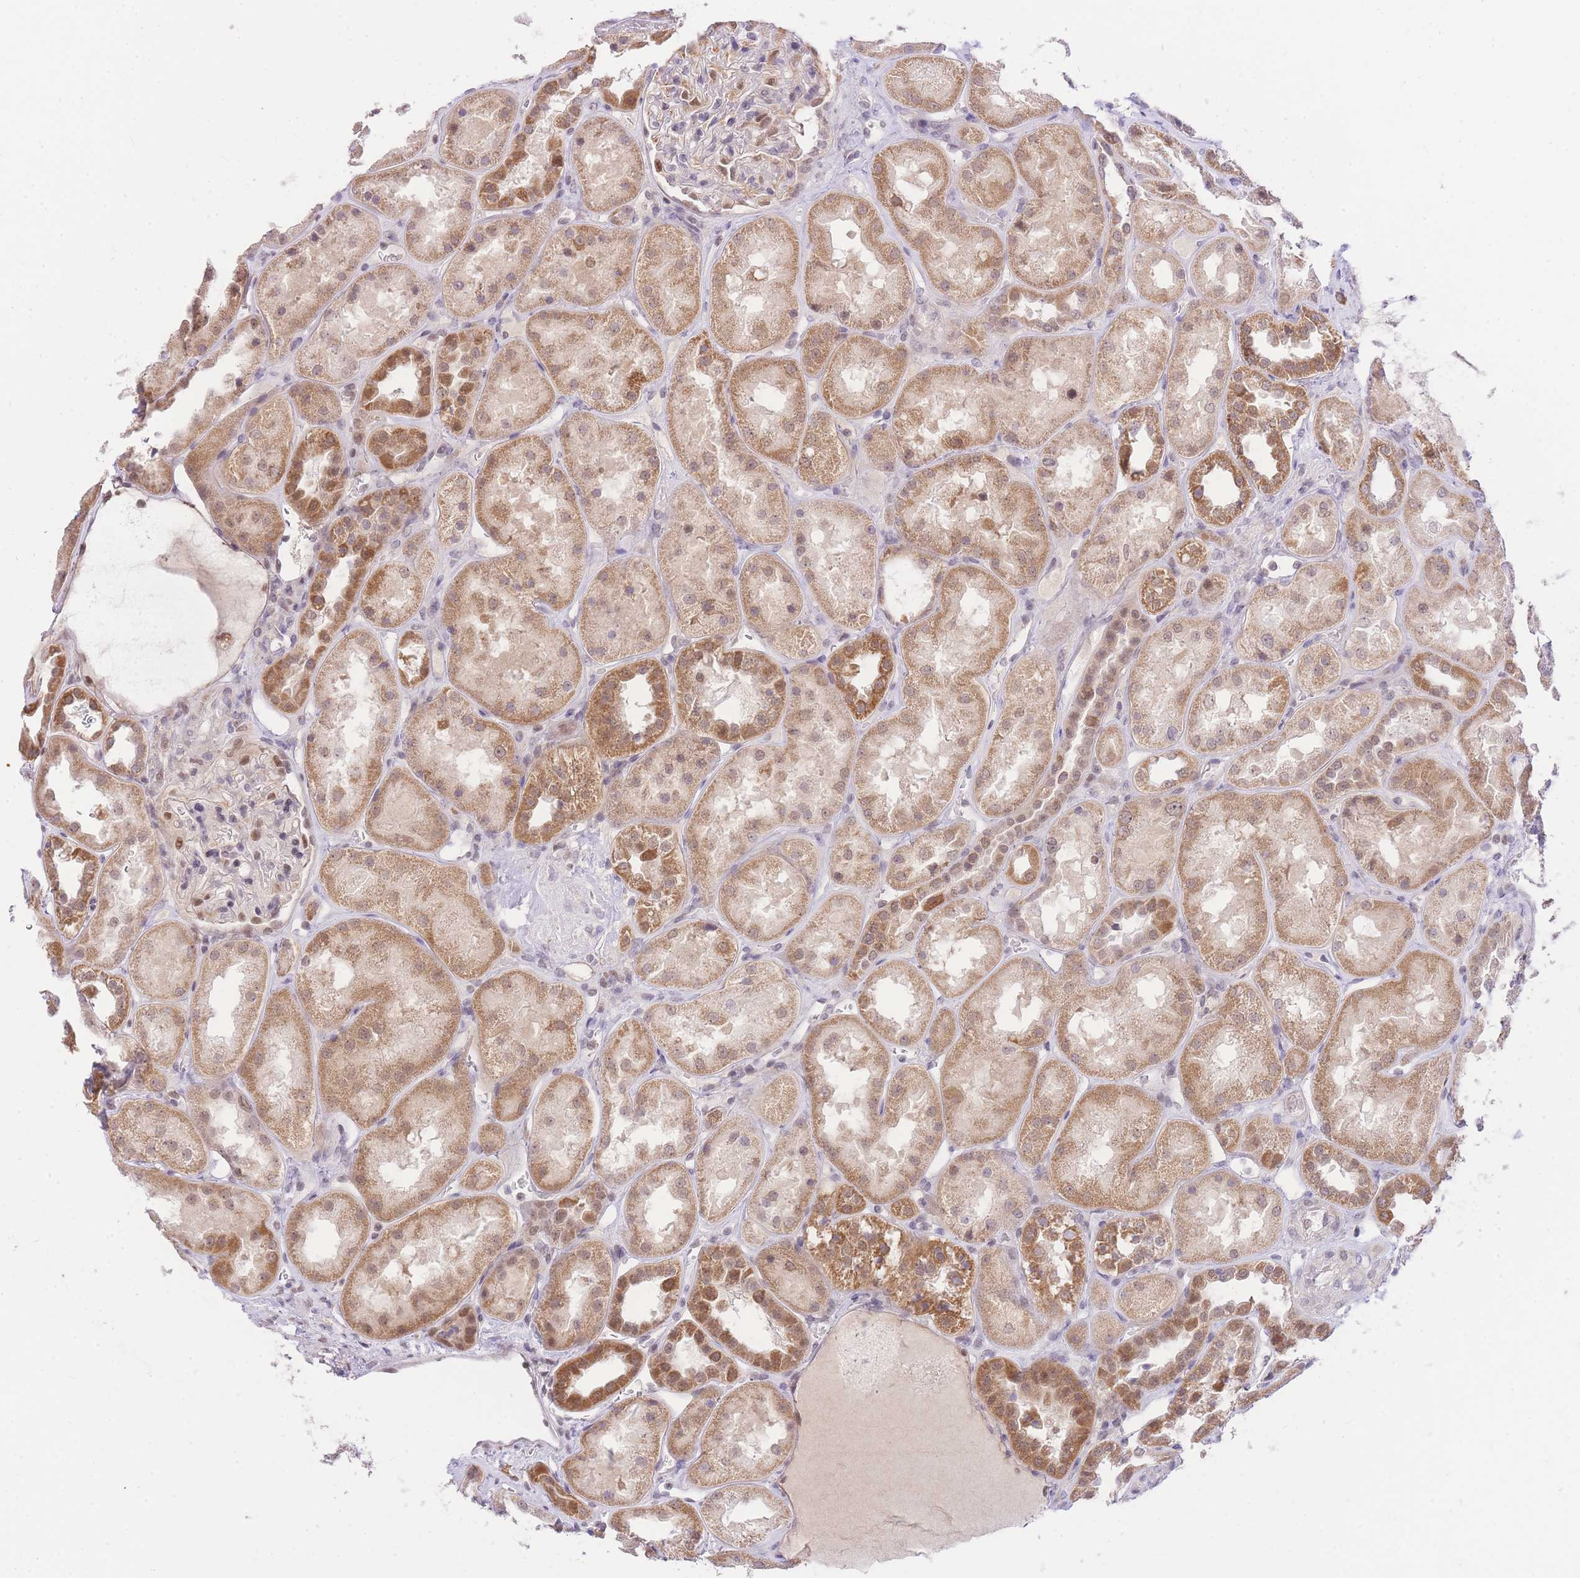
{"staining": {"intensity": "moderate", "quantity": "25%-75%", "location": "nuclear"}, "tissue": "kidney", "cell_type": "Cells in glomeruli", "image_type": "normal", "snomed": [{"axis": "morphology", "description": "Normal tissue, NOS"}, {"axis": "topography", "description": "Kidney"}], "caption": "Brown immunohistochemical staining in normal human kidney displays moderate nuclear staining in approximately 25%-75% of cells in glomeruli.", "gene": "UBXN7", "patient": {"sex": "male", "age": 70}}